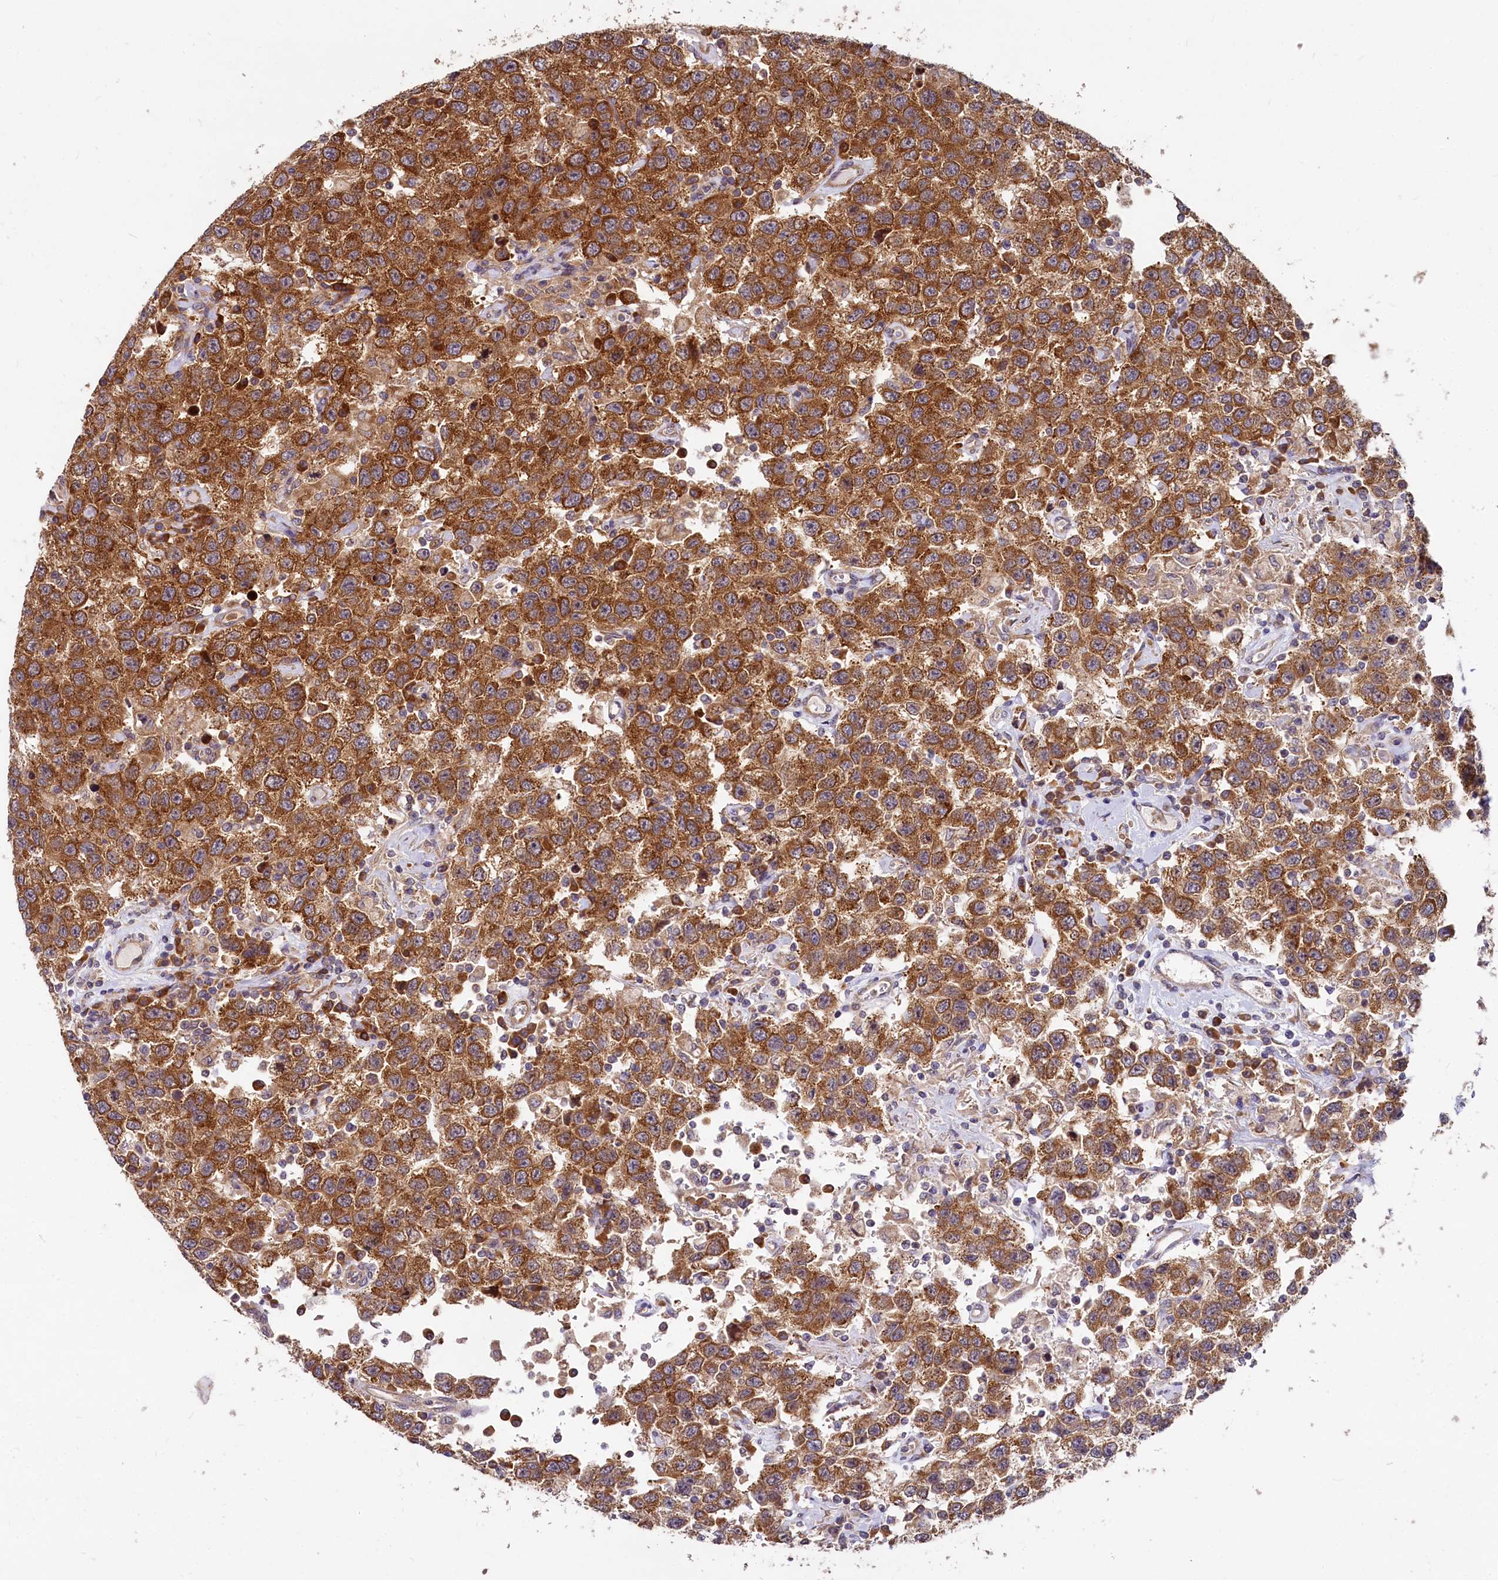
{"staining": {"intensity": "strong", "quantity": ">75%", "location": "cytoplasmic/membranous"}, "tissue": "testis cancer", "cell_type": "Tumor cells", "image_type": "cancer", "snomed": [{"axis": "morphology", "description": "Seminoma, NOS"}, {"axis": "topography", "description": "Testis"}], "caption": "Seminoma (testis) was stained to show a protein in brown. There is high levels of strong cytoplasmic/membranous staining in approximately >75% of tumor cells.", "gene": "EIF2B2", "patient": {"sex": "male", "age": 41}}